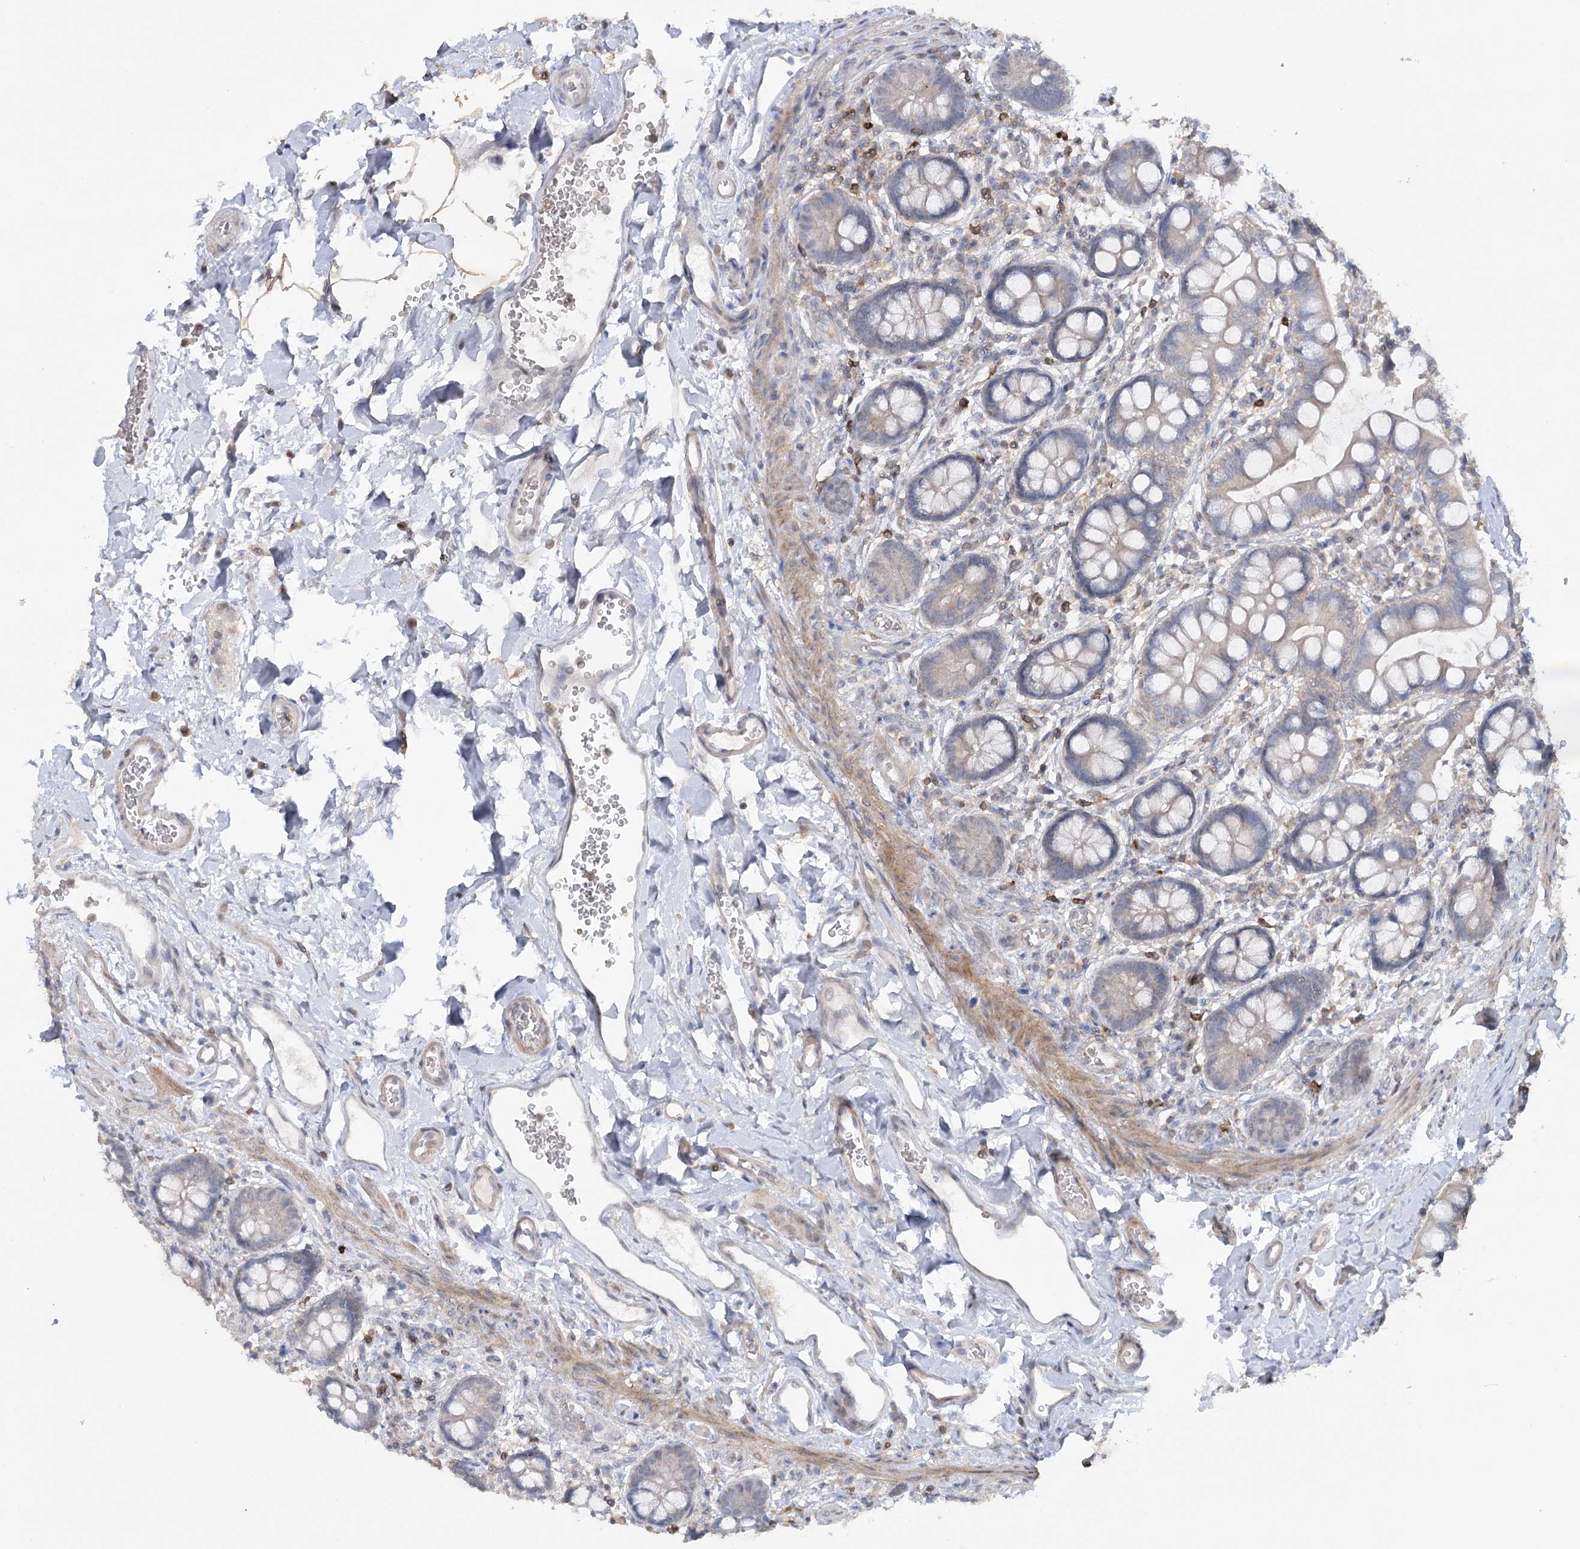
{"staining": {"intensity": "moderate", "quantity": "<25%", "location": "cytoplasmic/membranous"}, "tissue": "small intestine", "cell_type": "Glandular cells", "image_type": "normal", "snomed": [{"axis": "morphology", "description": "Normal tissue, NOS"}, {"axis": "topography", "description": "Small intestine"}], "caption": "Immunohistochemical staining of normal small intestine reveals moderate cytoplasmic/membranous protein positivity in approximately <25% of glandular cells. (DAB (3,3'-diaminobenzidine) IHC with brightfield microscopy, high magnification).", "gene": "TRAF3IP1", "patient": {"sex": "male", "age": 52}}